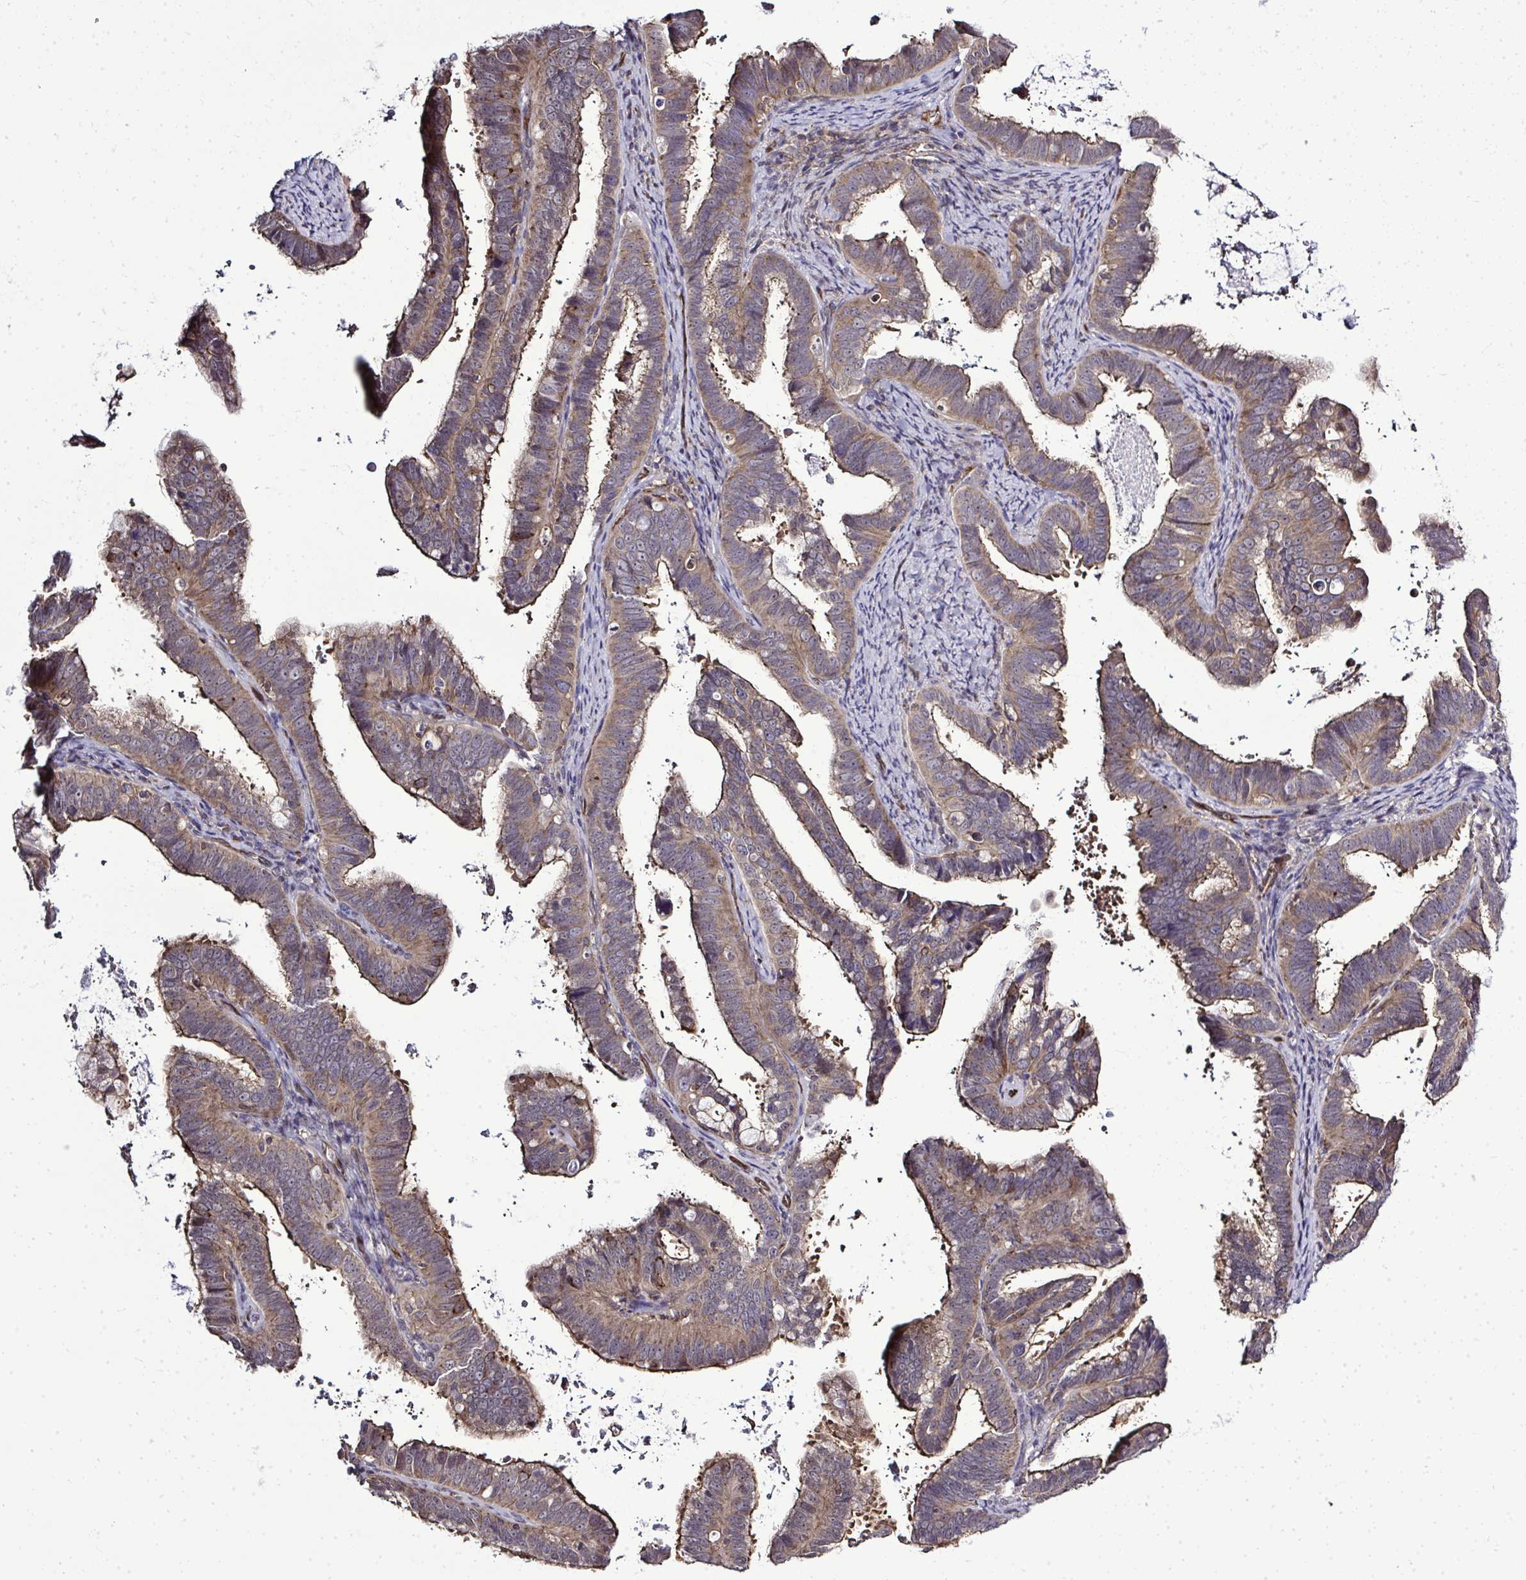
{"staining": {"intensity": "moderate", "quantity": ">75%", "location": "cytoplasmic/membranous"}, "tissue": "cervical cancer", "cell_type": "Tumor cells", "image_type": "cancer", "snomed": [{"axis": "morphology", "description": "Adenocarcinoma, NOS"}, {"axis": "topography", "description": "Cervix"}], "caption": "This image shows cervical cancer stained with IHC to label a protein in brown. The cytoplasmic/membranous of tumor cells show moderate positivity for the protein. Nuclei are counter-stained blue.", "gene": "FUT10", "patient": {"sex": "female", "age": 61}}